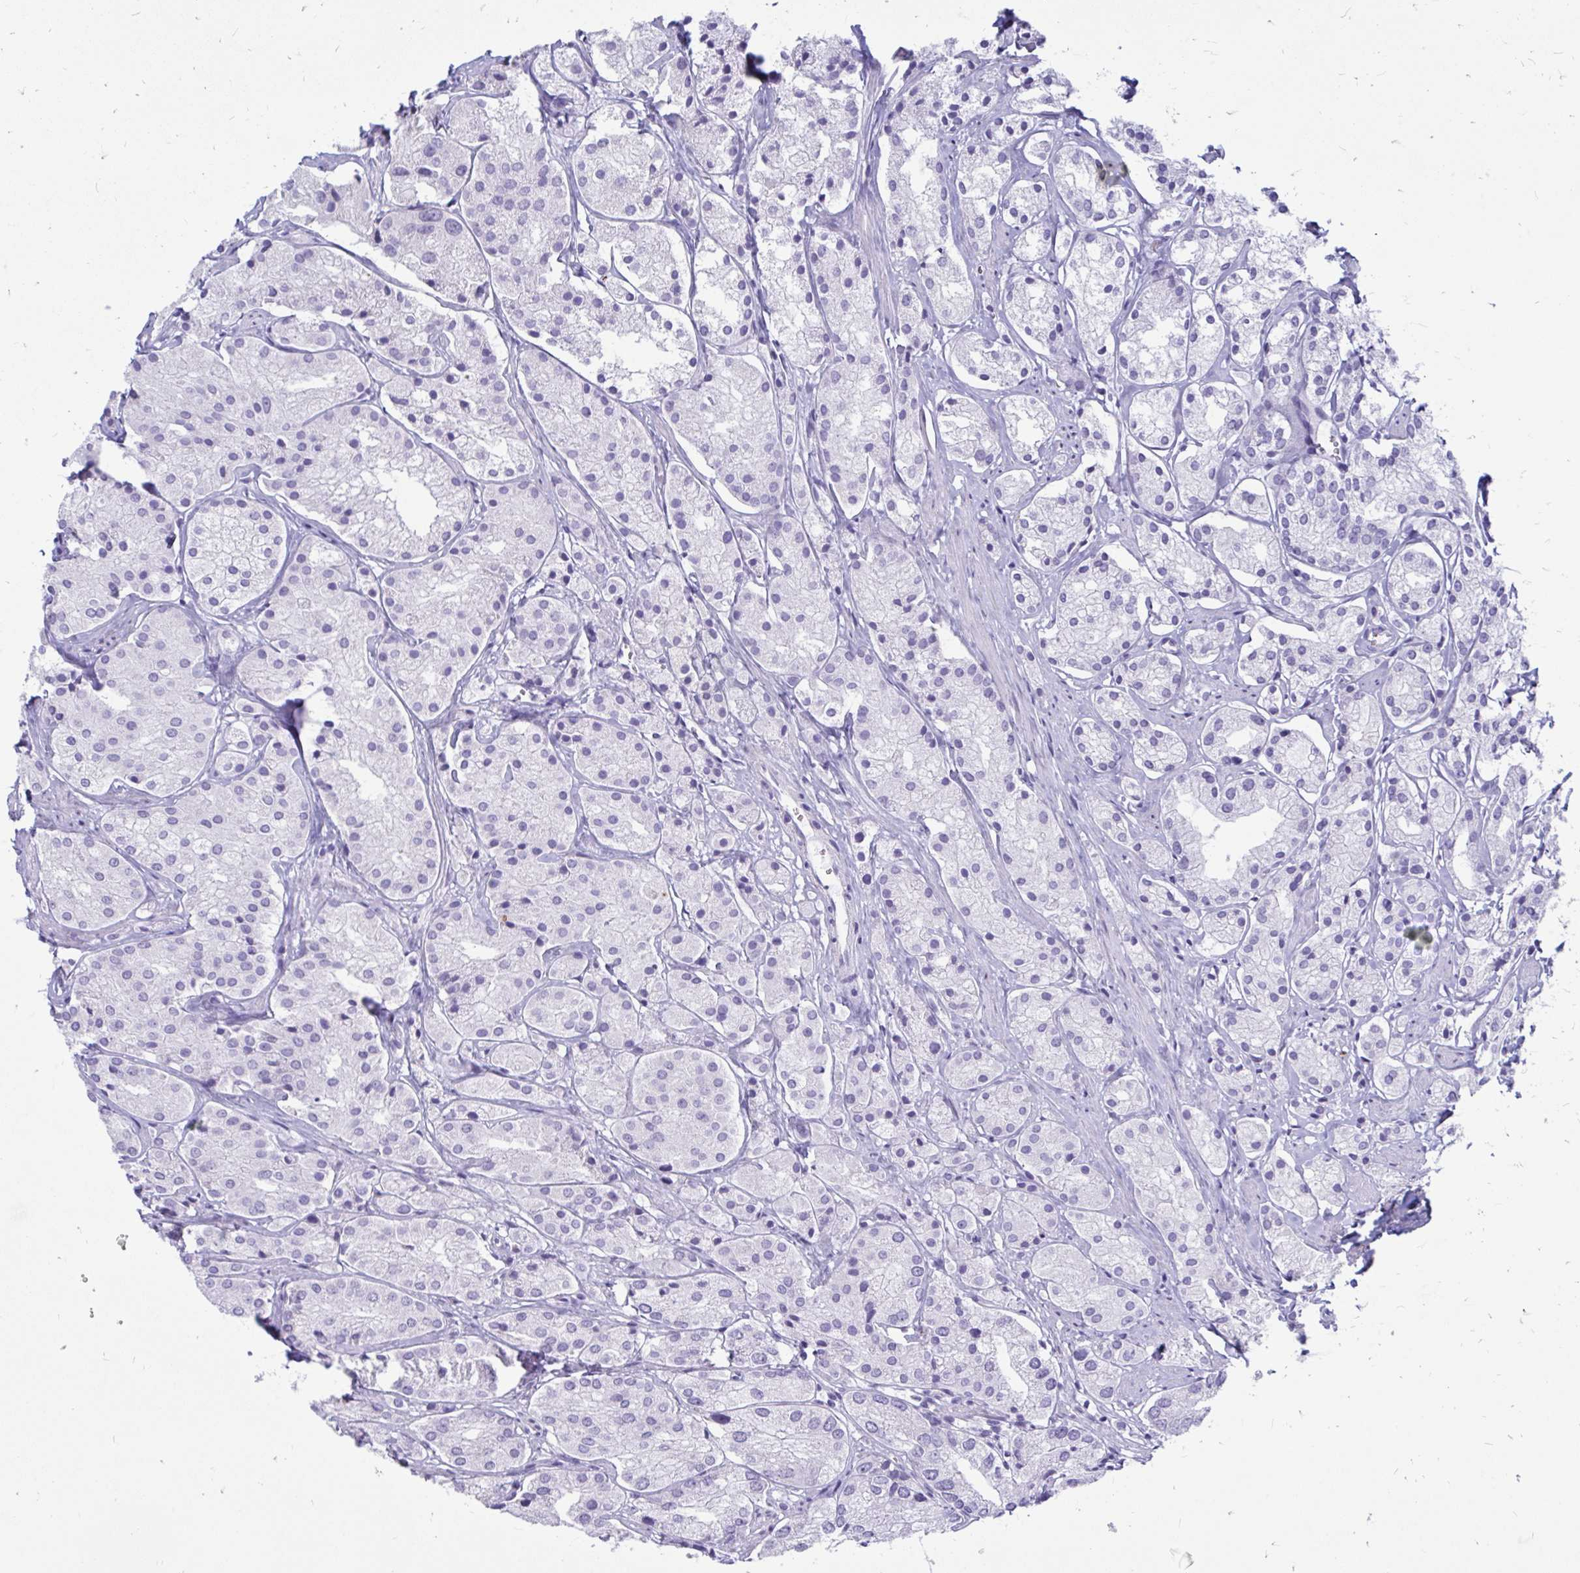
{"staining": {"intensity": "negative", "quantity": "none", "location": "none"}, "tissue": "prostate cancer", "cell_type": "Tumor cells", "image_type": "cancer", "snomed": [{"axis": "morphology", "description": "Adenocarcinoma, Low grade"}, {"axis": "topography", "description": "Prostate"}], "caption": "The histopathology image displays no staining of tumor cells in prostate cancer.", "gene": "IGSF5", "patient": {"sex": "male", "age": 69}}